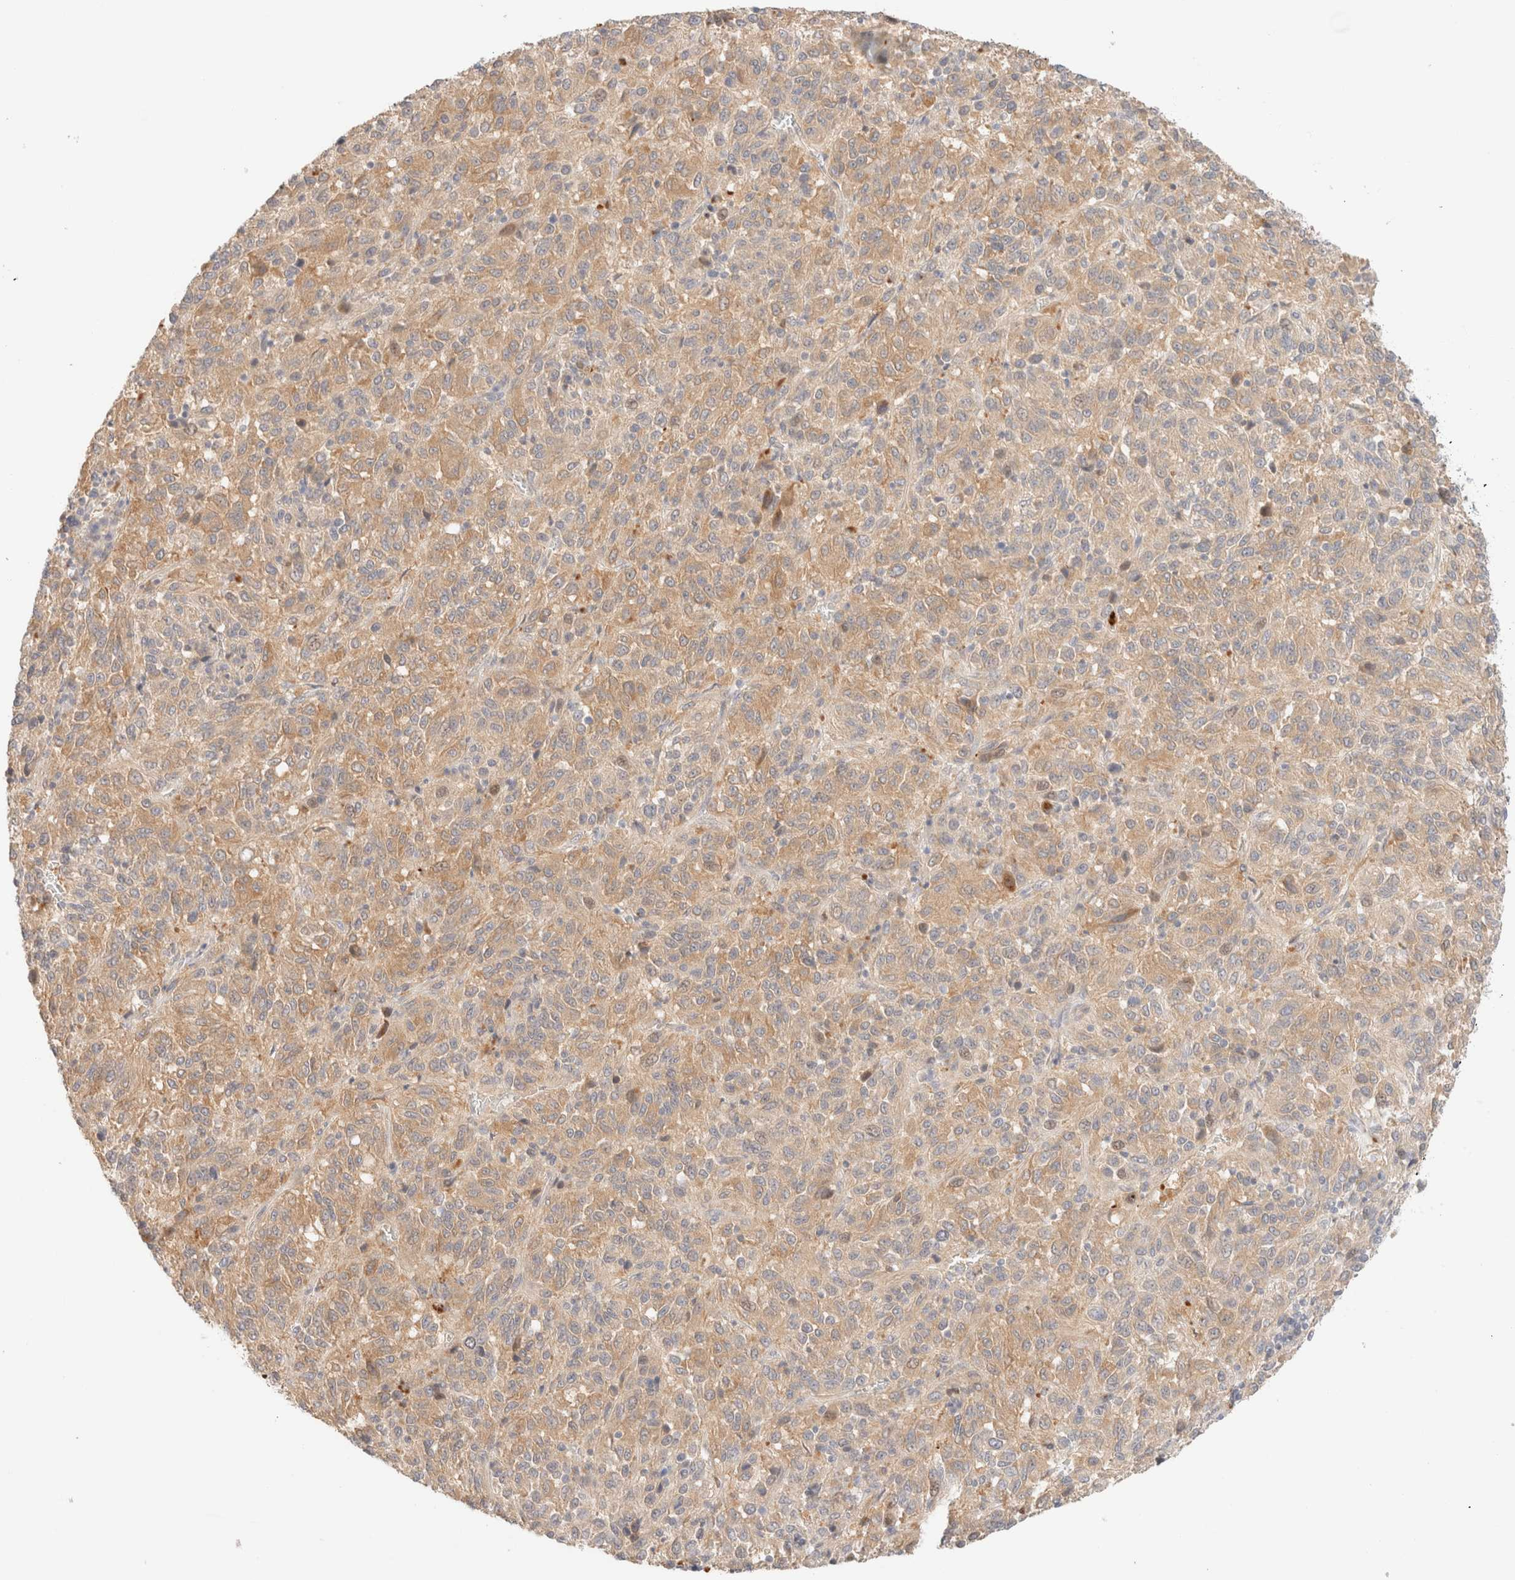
{"staining": {"intensity": "moderate", "quantity": ">75%", "location": "cytoplasmic/membranous"}, "tissue": "melanoma", "cell_type": "Tumor cells", "image_type": "cancer", "snomed": [{"axis": "morphology", "description": "Malignant melanoma, Metastatic site"}, {"axis": "topography", "description": "Lung"}], "caption": "IHC staining of malignant melanoma (metastatic site), which reveals medium levels of moderate cytoplasmic/membranous positivity in approximately >75% of tumor cells indicating moderate cytoplasmic/membranous protein staining. The staining was performed using DAB (3,3'-diaminobenzidine) (brown) for protein detection and nuclei were counterstained in hematoxylin (blue).", "gene": "SGSM2", "patient": {"sex": "male", "age": 64}}